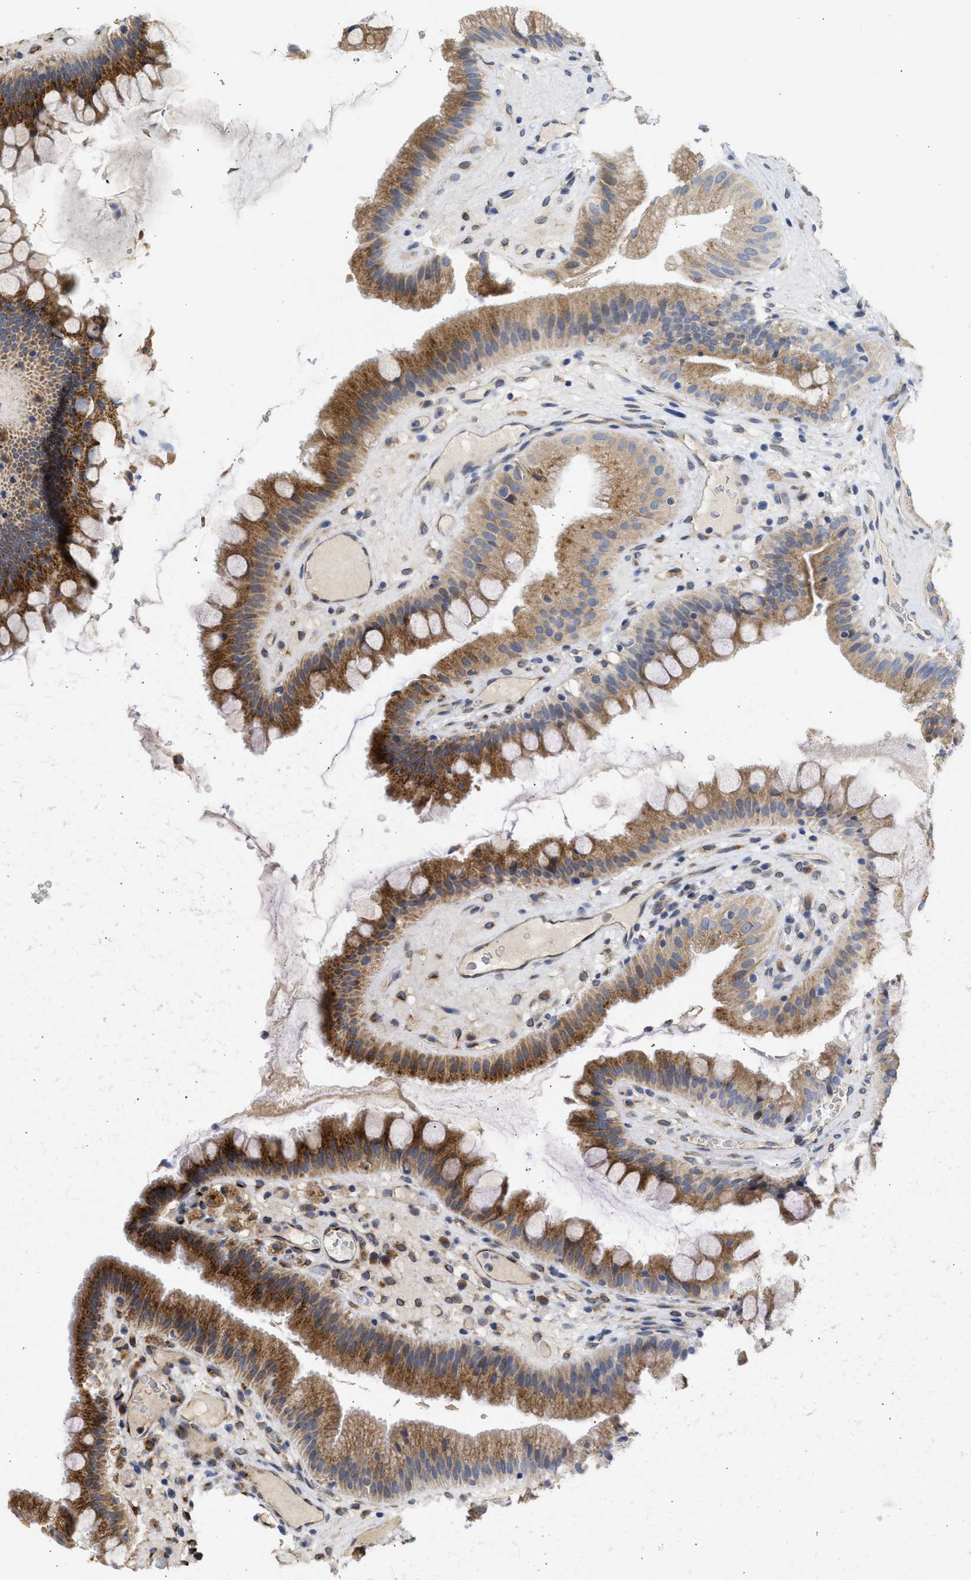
{"staining": {"intensity": "strong", "quantity": ">75%", "location": "cytoplasmic/membranous"}, "tissue": "gallbladder", "cell_type": "Glandular cells", "image_type": "normal", "snomed": [{"axis": "morphology", "description": "Normal tissue, NOS"}, {"axis": "topography", "description": "Gallbladder"}], "caption": "Protein positivity by immunohistochemistry reveals strong cytoplasmic/membranous expression in approximately >75% of glandular cells in normal gallbladder. The staining was performed using DAB to visualize the protein expression in brown, while the nuclei were stained in blue with hematoxylin (Magnification: 20x).", "gene": "TMED1", "patient": {"sex": "male", "age": 49}}